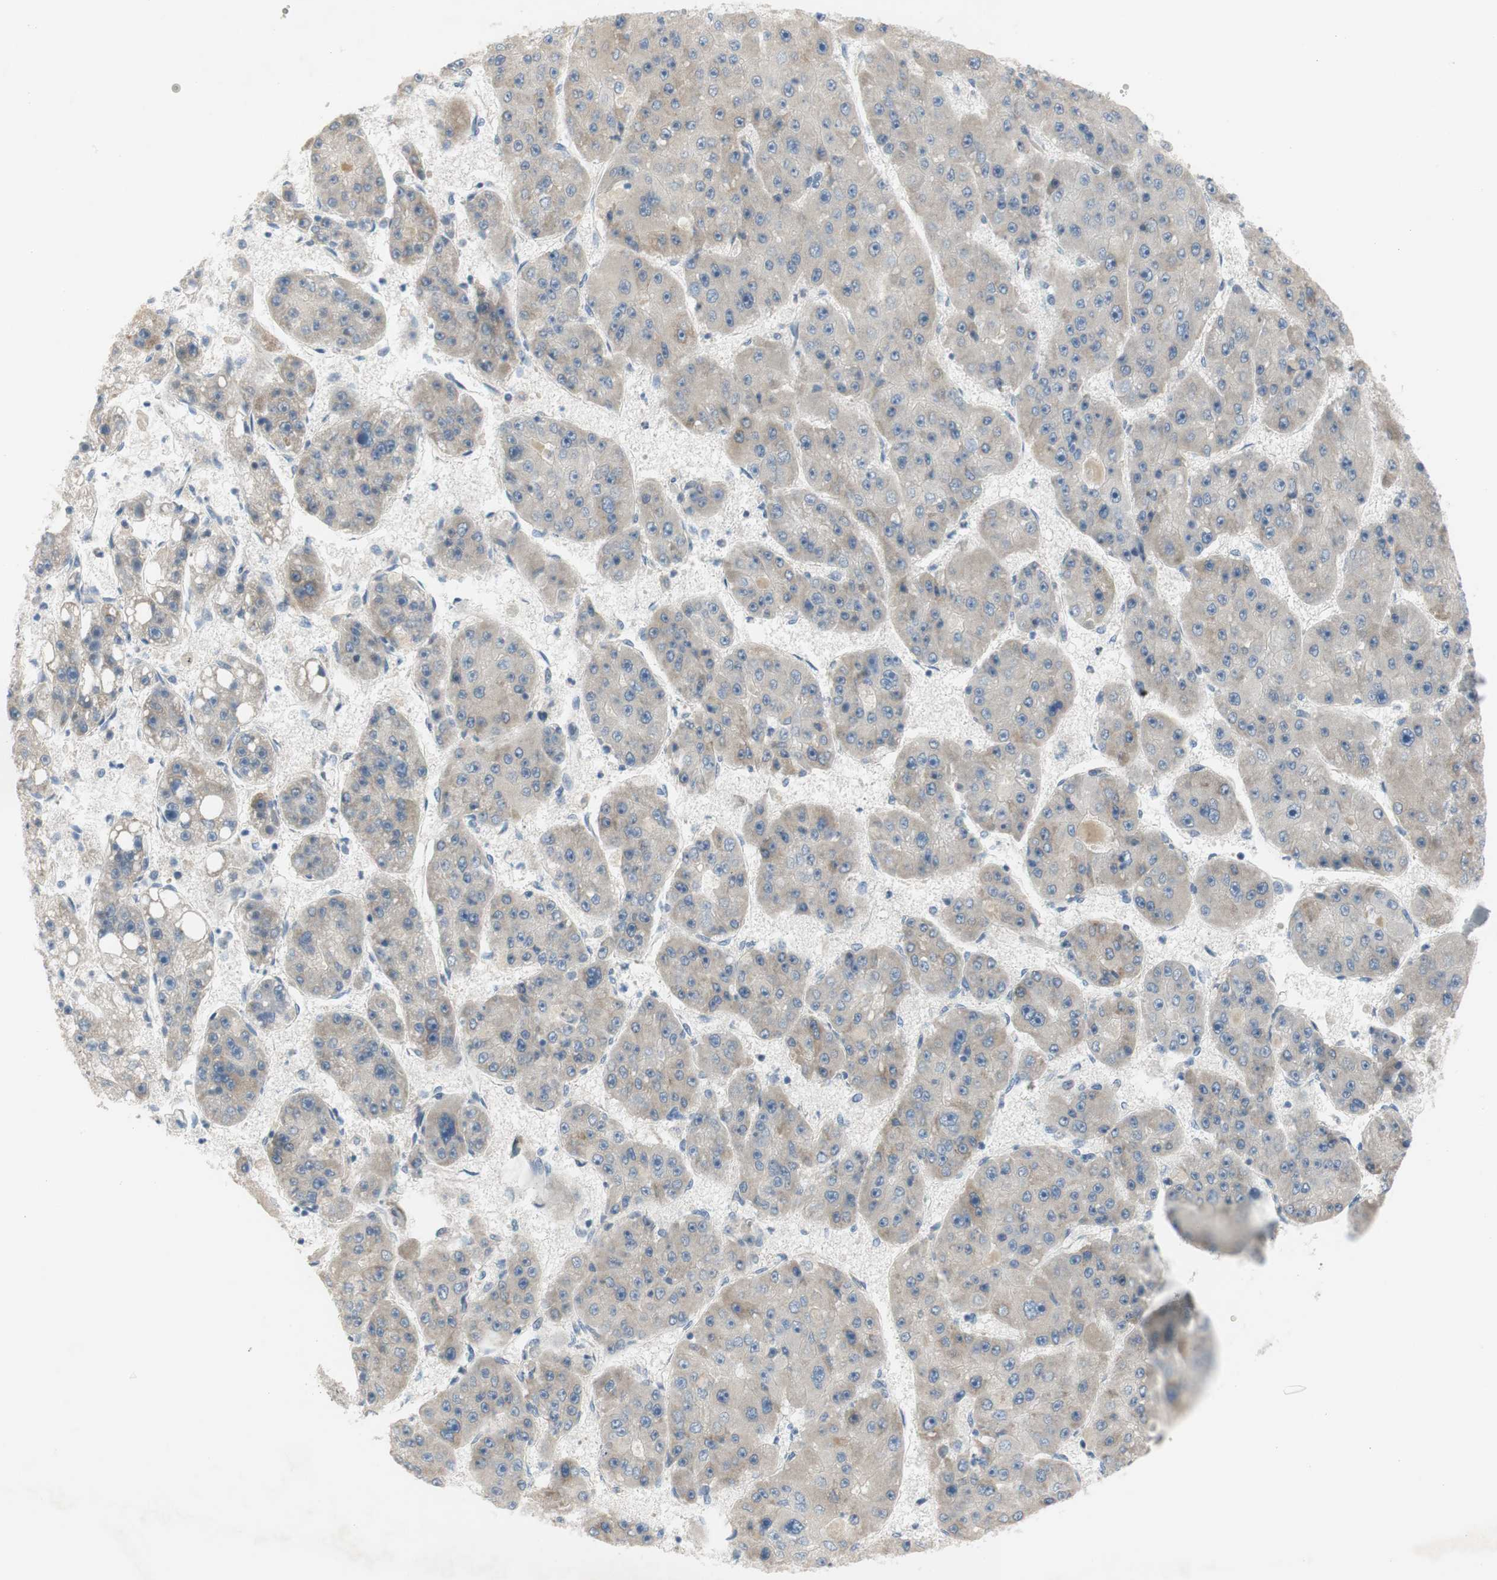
{"staining": {"intensity": "weak", "quantity": "25%-75%", "location": "cytoplasmic/membranous"}, "tissue": "liver cancer", "cell_type": "Tumor cells", "image_type": "cancer", "snomed": [{"axis": "morphology", "description": "Carcinoma, Hepatocellular, NOS"}, {"axis": "topography", "description": "Liver"}], "caption": "The histopathology image exhibits staining of liver cancer, revealing weak cytoplasmic/membranous protein expression (brown color) within tumor cells.", "gene": "TACR3", "patient": {"sex": "female", "age": 61}}